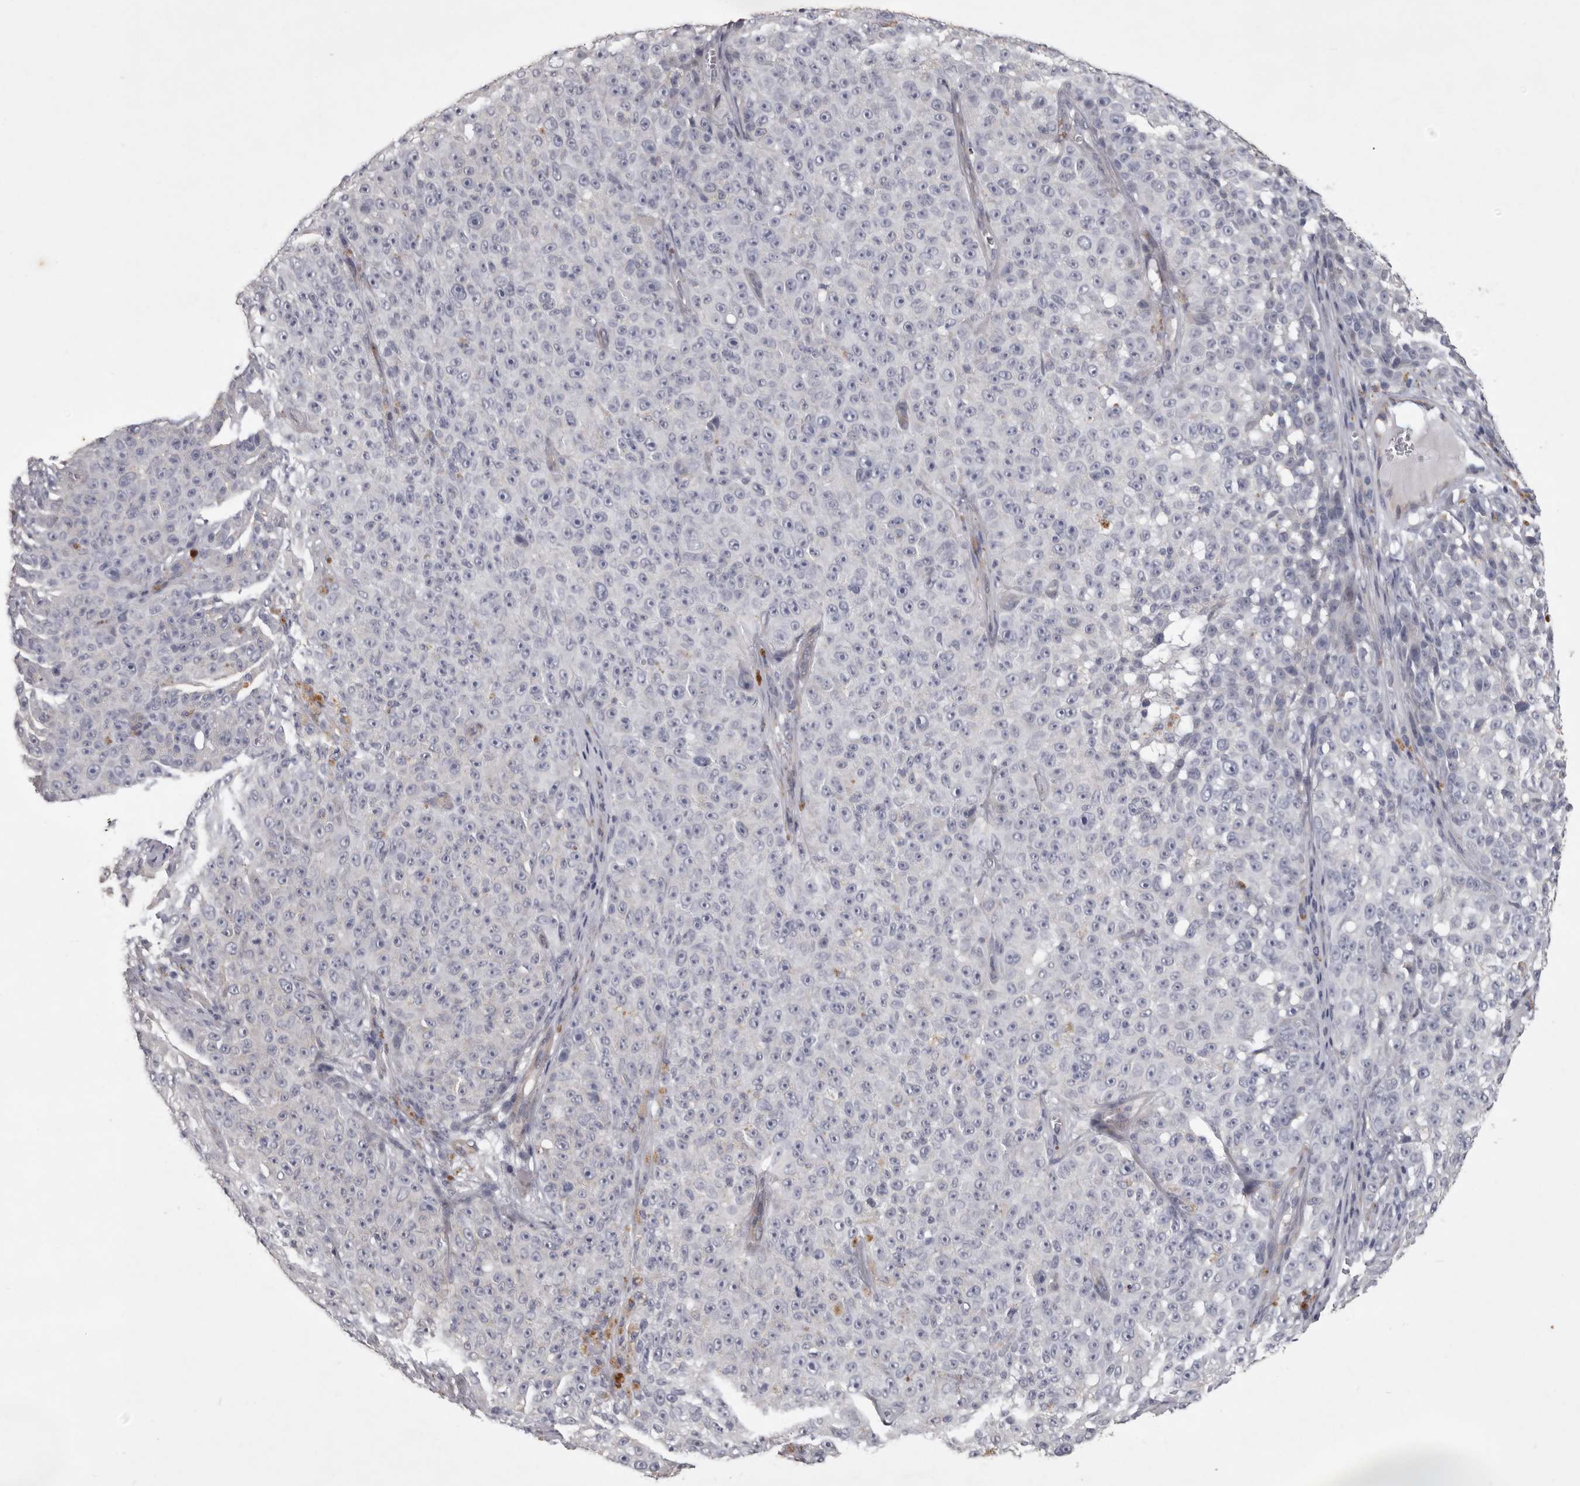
{"staining": {"intensity": "negative", "quantity": "none", "location": "none"}, "tissue": "melanoma", "cell_type": "Tumor cells", "image_type": "cancer", "snomed": [{"axis": "morphology", "description": "Malignant melanoma, NOS"}, {"axis": "topography", "description": "Skin"}], "caption": "Immunohistochemistry (IHC) histopathology image of malignant melanoma stained for a protein (brown), which reveals no positivity in tumor cells.", "gene": "NKAIN4", "patient": {"sex": "female", "age": 82}}